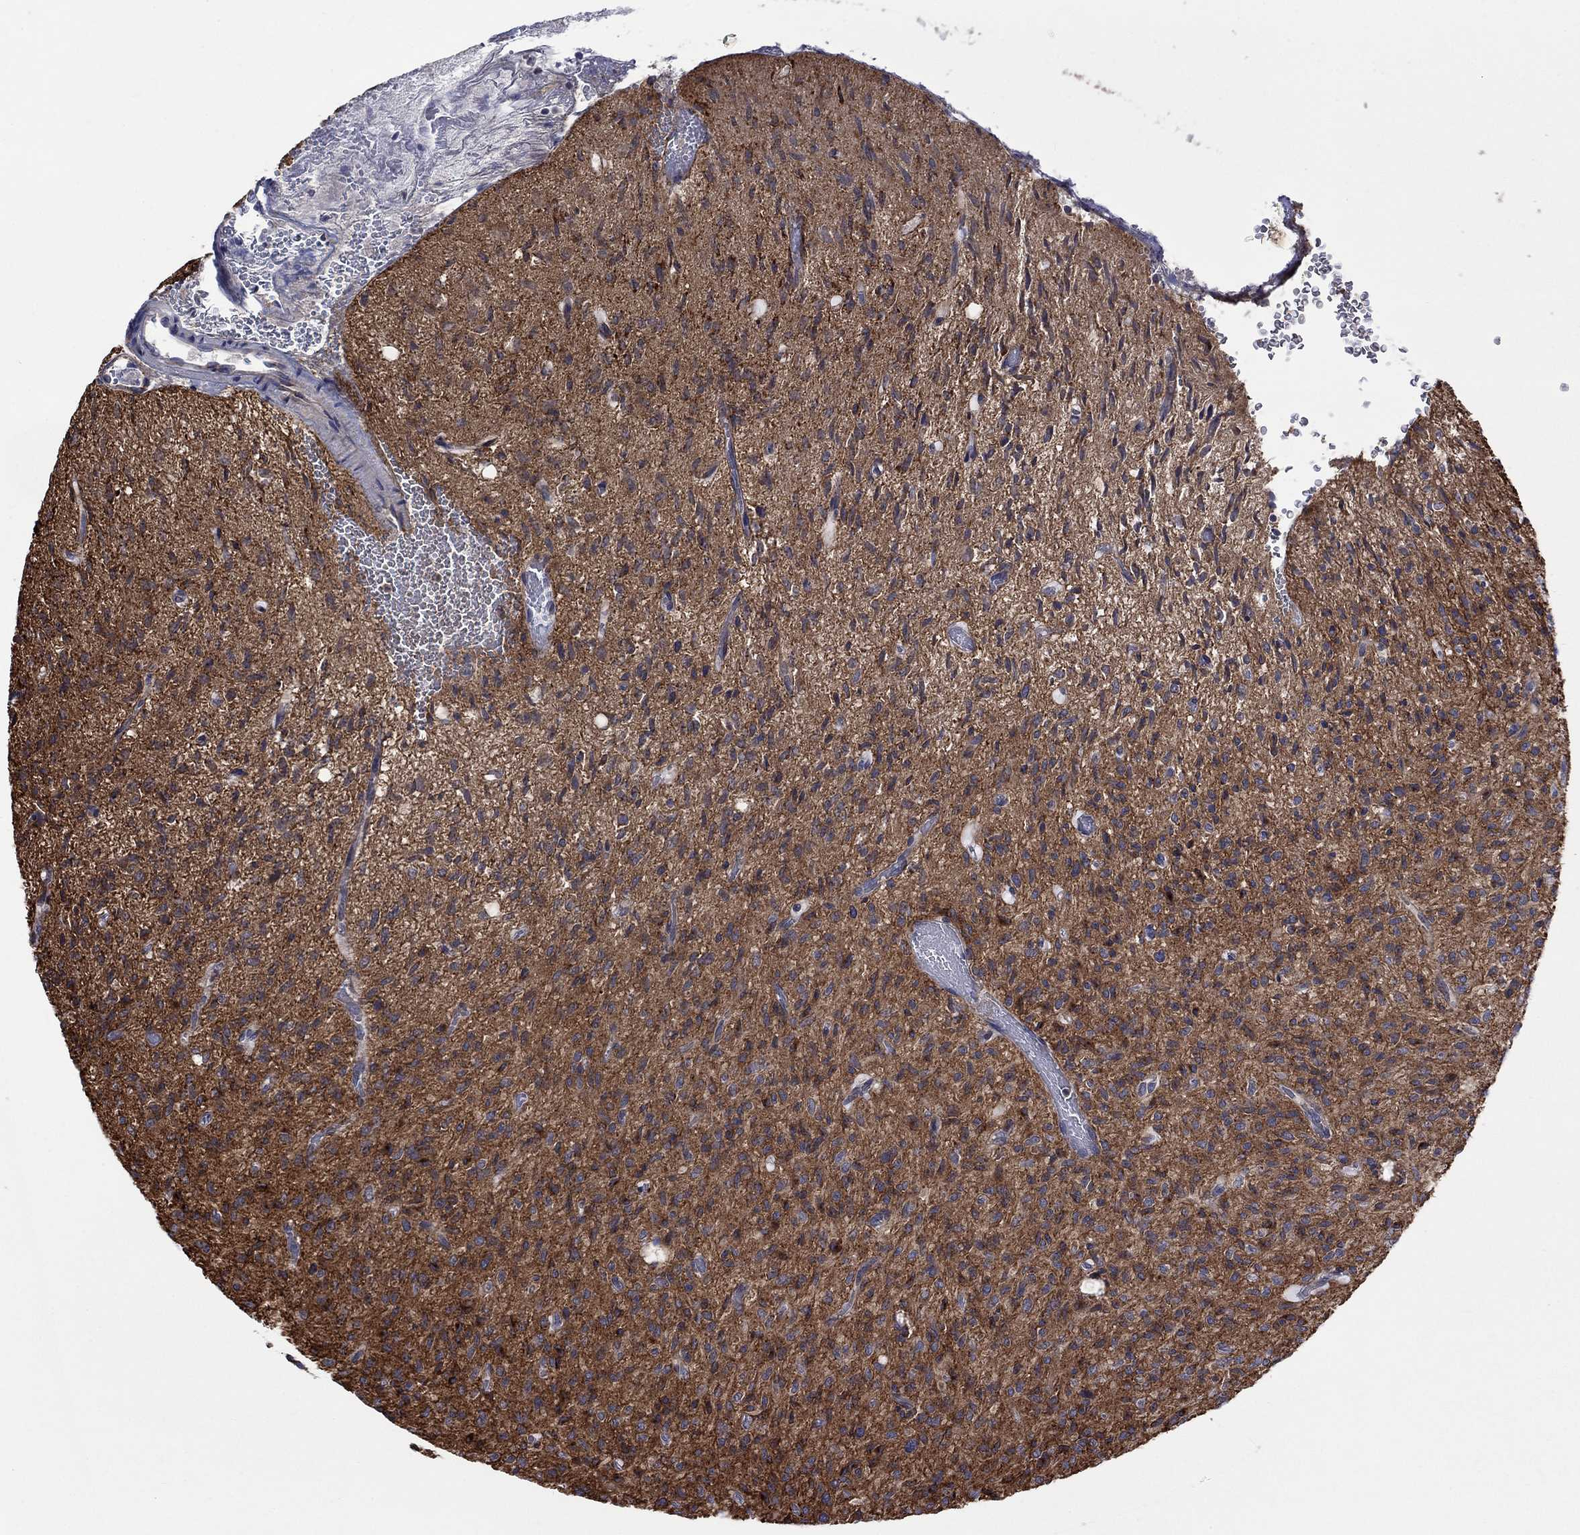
{"staining": {"intensity": "strong", "quantity": ">75%", "location": "cytoplasmic/membranous"}, "tissue": "glioma", "cell_type": "Tumor cells", "image_type": "cancer", "snomed": [{"axis": "morphology", "description": "Glioma, malignant, High grade"}, {"axis": "topography", "description": "Brain"}], "caption": "Immunohistochemical staining of human malignant glioma (high-grade) exhibits high levels of strong cytoplasmic/membranous expression in approximately >75% of tumor cells. (DAB IHC, brown staining for protein, blue staining for nuclei).", "gene": "SLC35F2", "patient": {"sex": "male", "age": 64}}